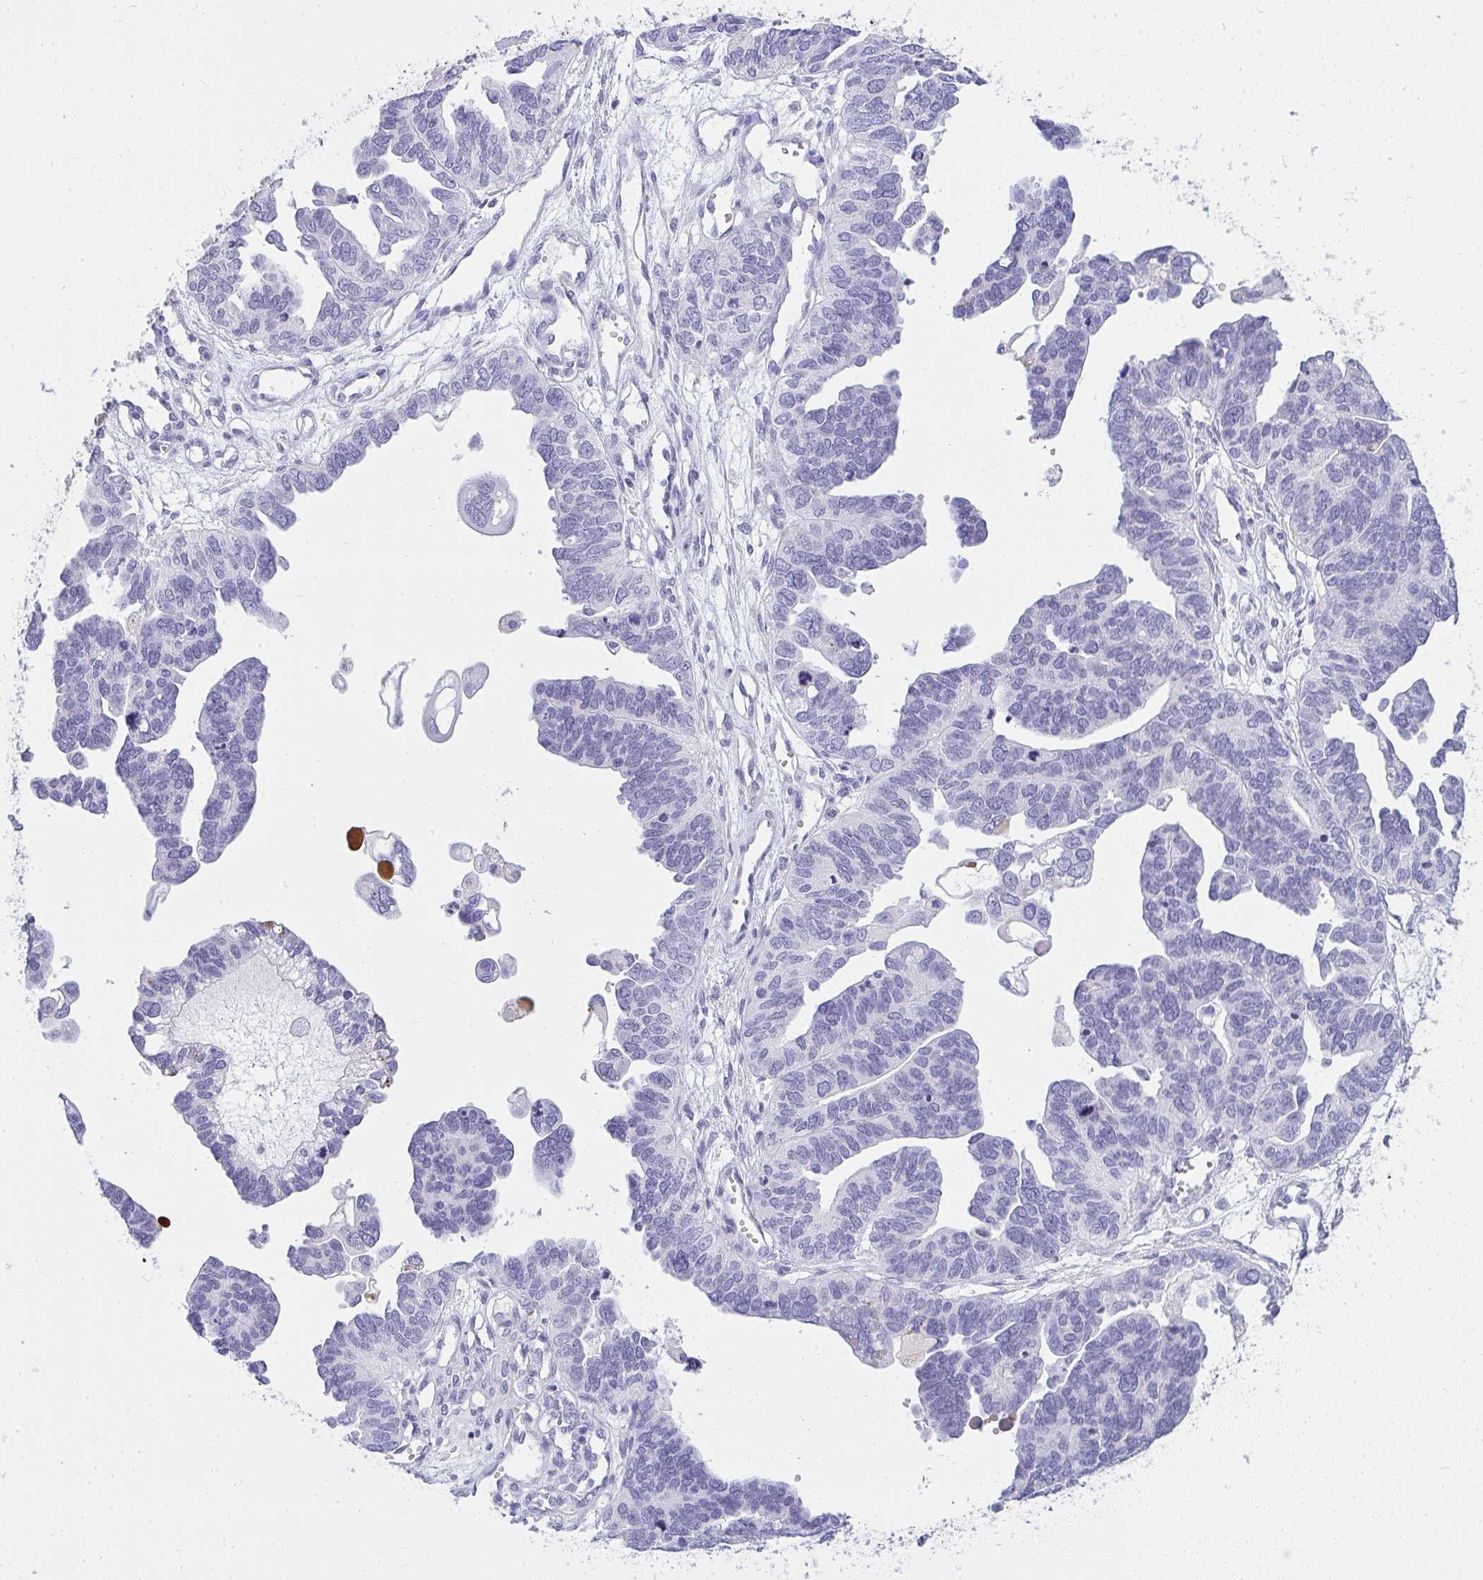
{"staining": {"intensity": "negative", "quantity": "none", "location": "none"}, "tissue": "ovarian cancer", "cell_type": "Tumor cells", "image_type": "cancer", "snomed": [{"axis": "morphology", "description": "Cystadenocarcinoma, serous, NOS"}, {"axis": "topography", "description": "Ovary"}], "caption": "There is no significant staining in tumor cells of ovarian serous cystadenocarcinoma.", "gene": "ZNF182", "patient": {"sex": "female", "age": 51}}